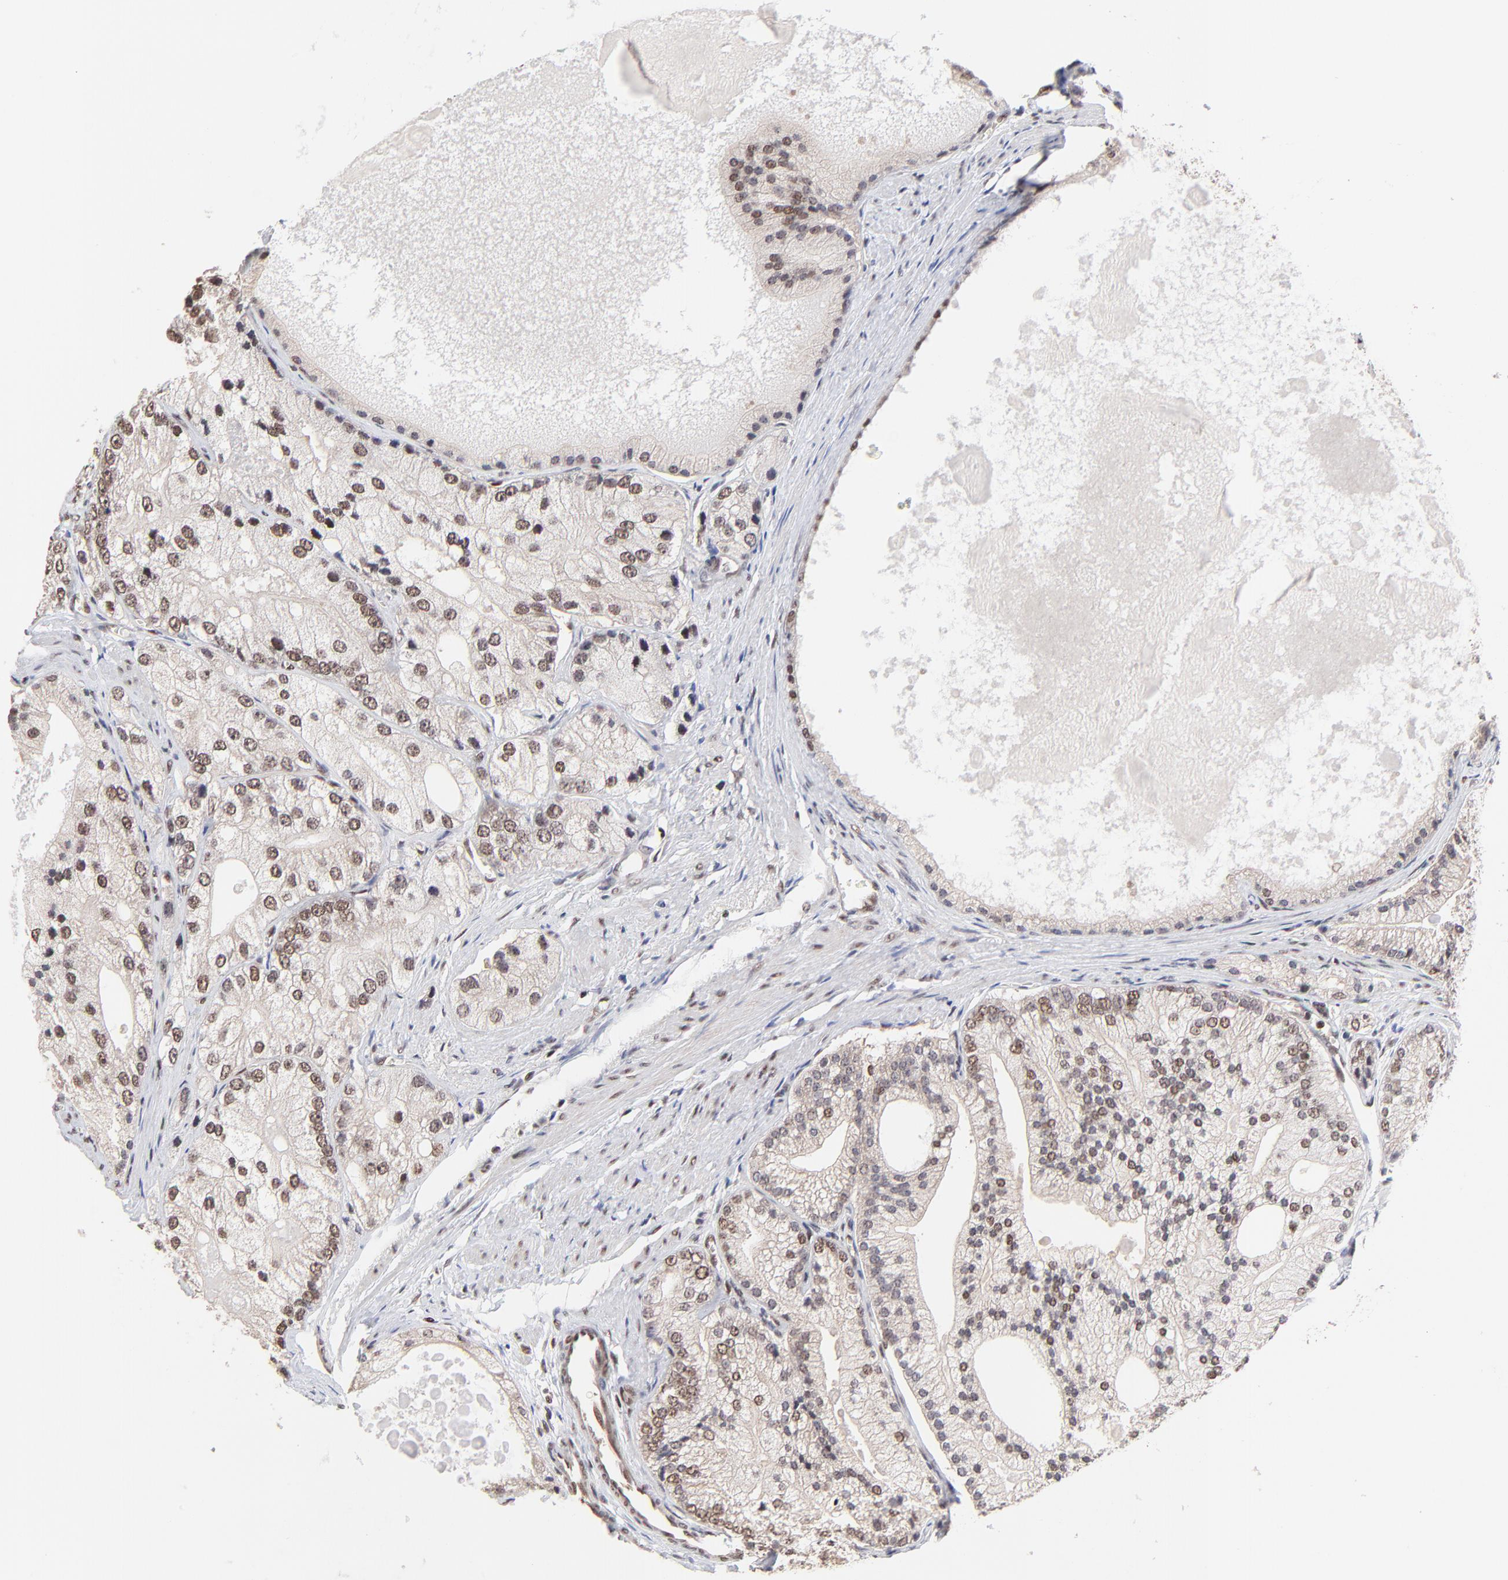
{"staining": {"intensity": "weak", "quantity": ">75%", "location": "nuclear"}, "tissue": "prostate cancer", "cell_type": "Tumor cells", "image_type": "cancer", "snomed": [{"axis": "morphology", "description": "Adenocarcinoma, Low grade"}, {"axis": "topography", "description": "Prostate"}], "caption": "Protein expression analysis of human adenocarcinoma (low-grade) (prostate) reveals weak nuclear staining in about >75% of tumor cells.", "gene": "DSN1", "patient": {"sex": "male", "age": 69}}